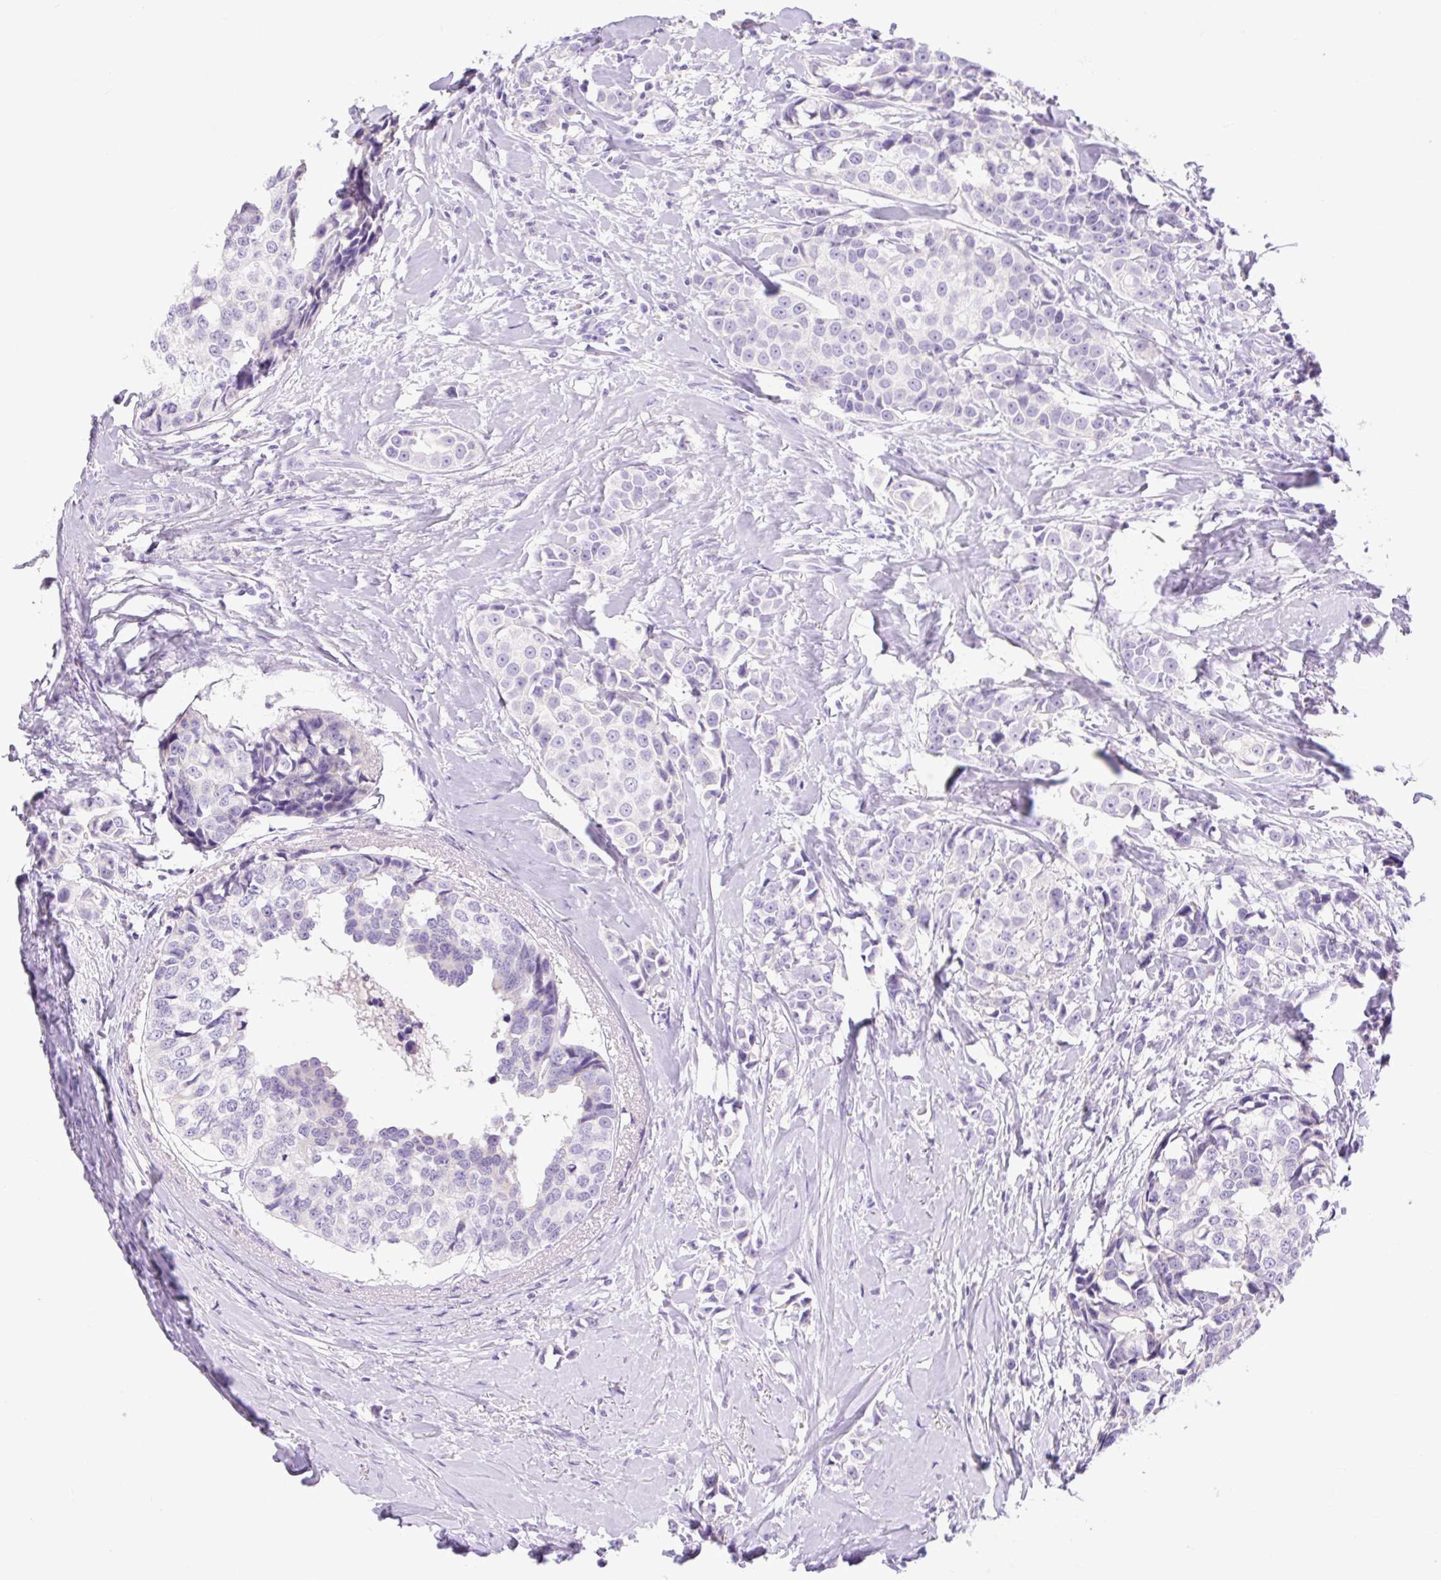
{"staining": {"intensity": "negative", "quantity": "none", "location": "none"}, "tissue": "breast cancer", "cell_type": "Tumor cells", "image_type": "cancer", "snomed": [{"axis": "morphology", "description": "Duct carcinoma"}, {"axis": "topography", "description": "Breast"}], "caption": "A high-resolution histopathology image shows IHC staining of breast cancer, which shows no significant positivity in tumor cells.", "gene": "SLC25A40", "patient": {"sex": "female", "age": 80}}